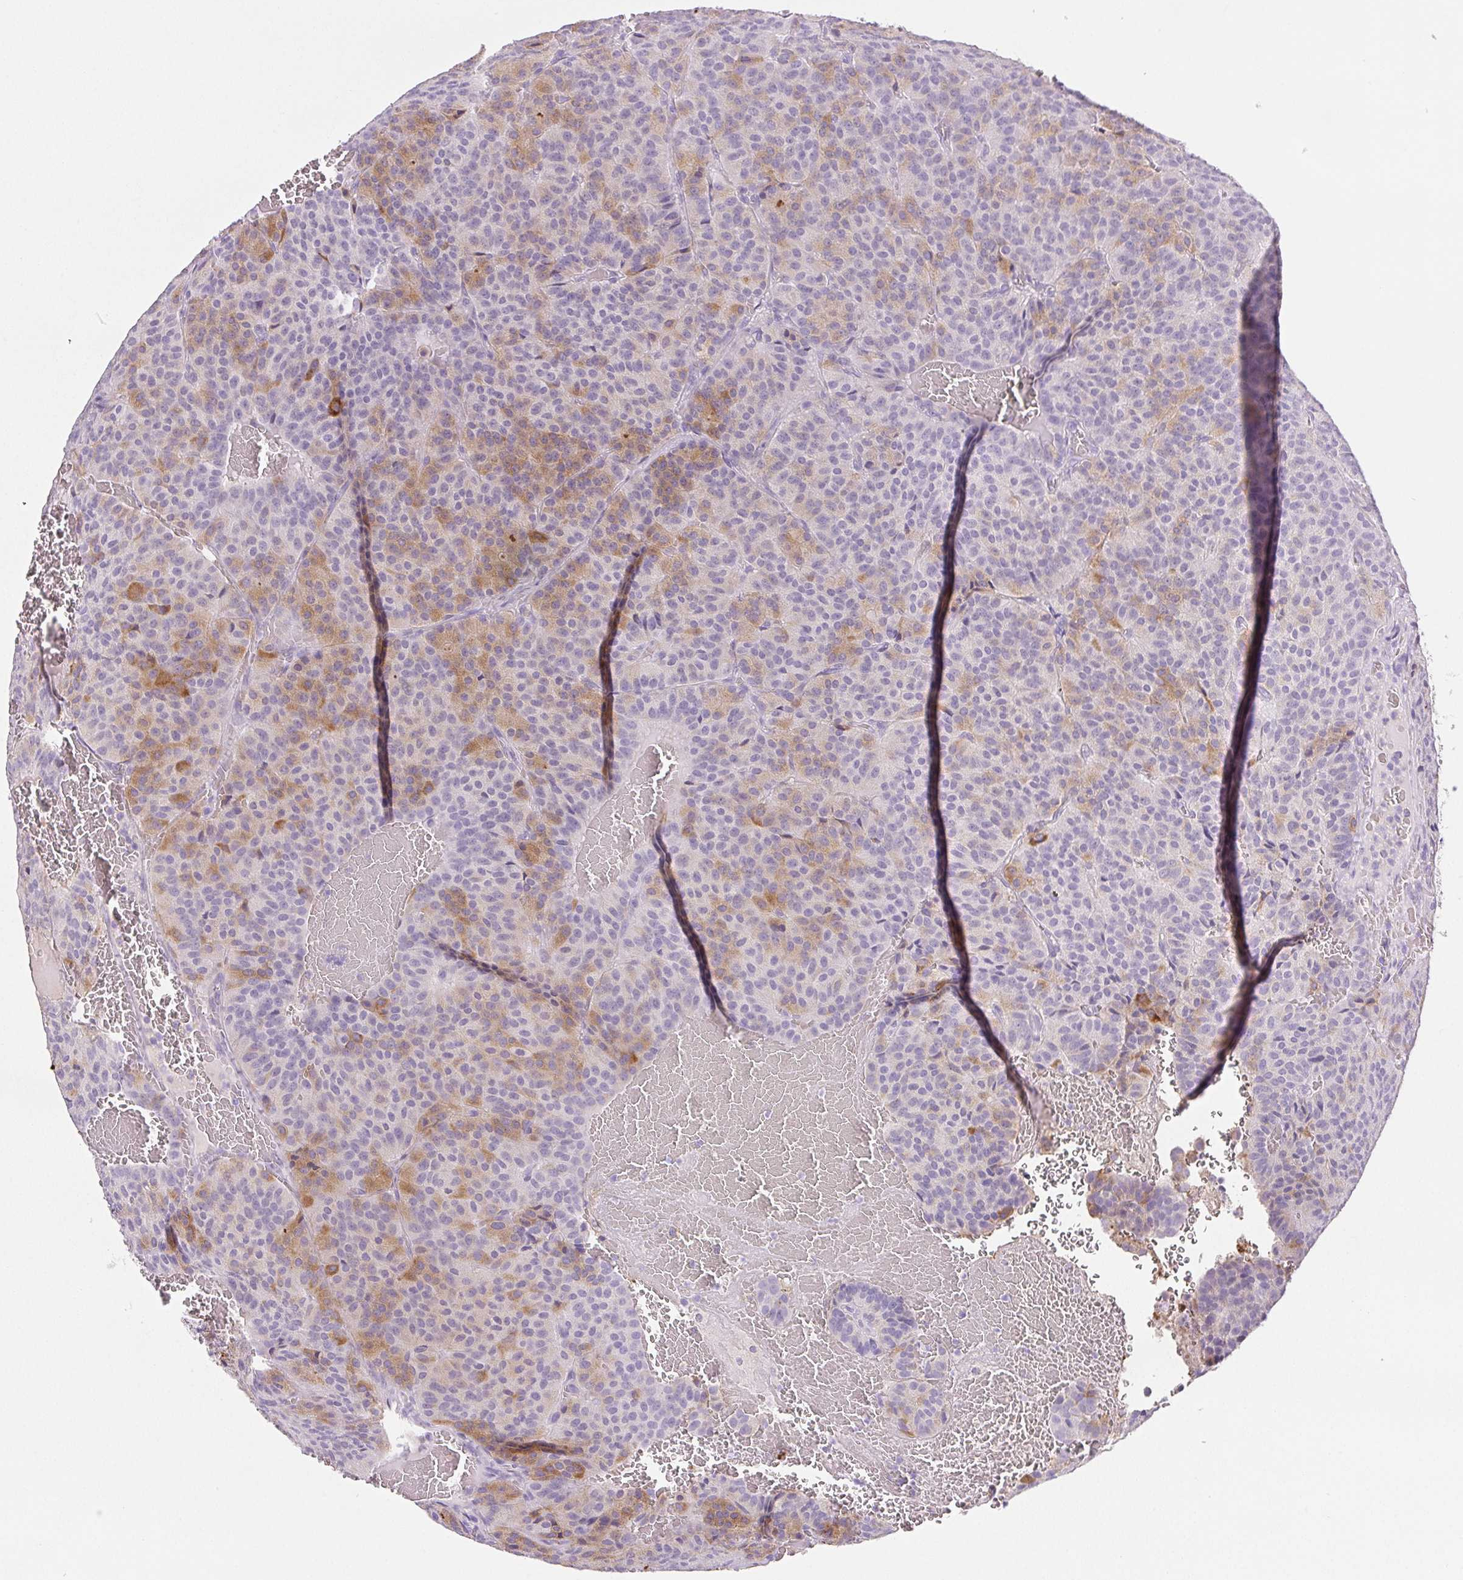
{"staining": {"intensity": "weak", "quantity": "<25%", "location": "cytoplasmic/membranous"}, "tissue": "carcinoid", "cell_type": "Tumor cells", "image_type": "cancer", "snomed": [{"axis": "morphology", "description": "Carcinoid, malignant, NOS"}, {"axis": "topography", "description": "Lung"}], "caption": "Malignant carcinoid stained for a protein using immunohistochemistry (IHC) displays no staining tumor cells.", "gene": "VTN", "patient": {"sex": "male", "age": 70}}